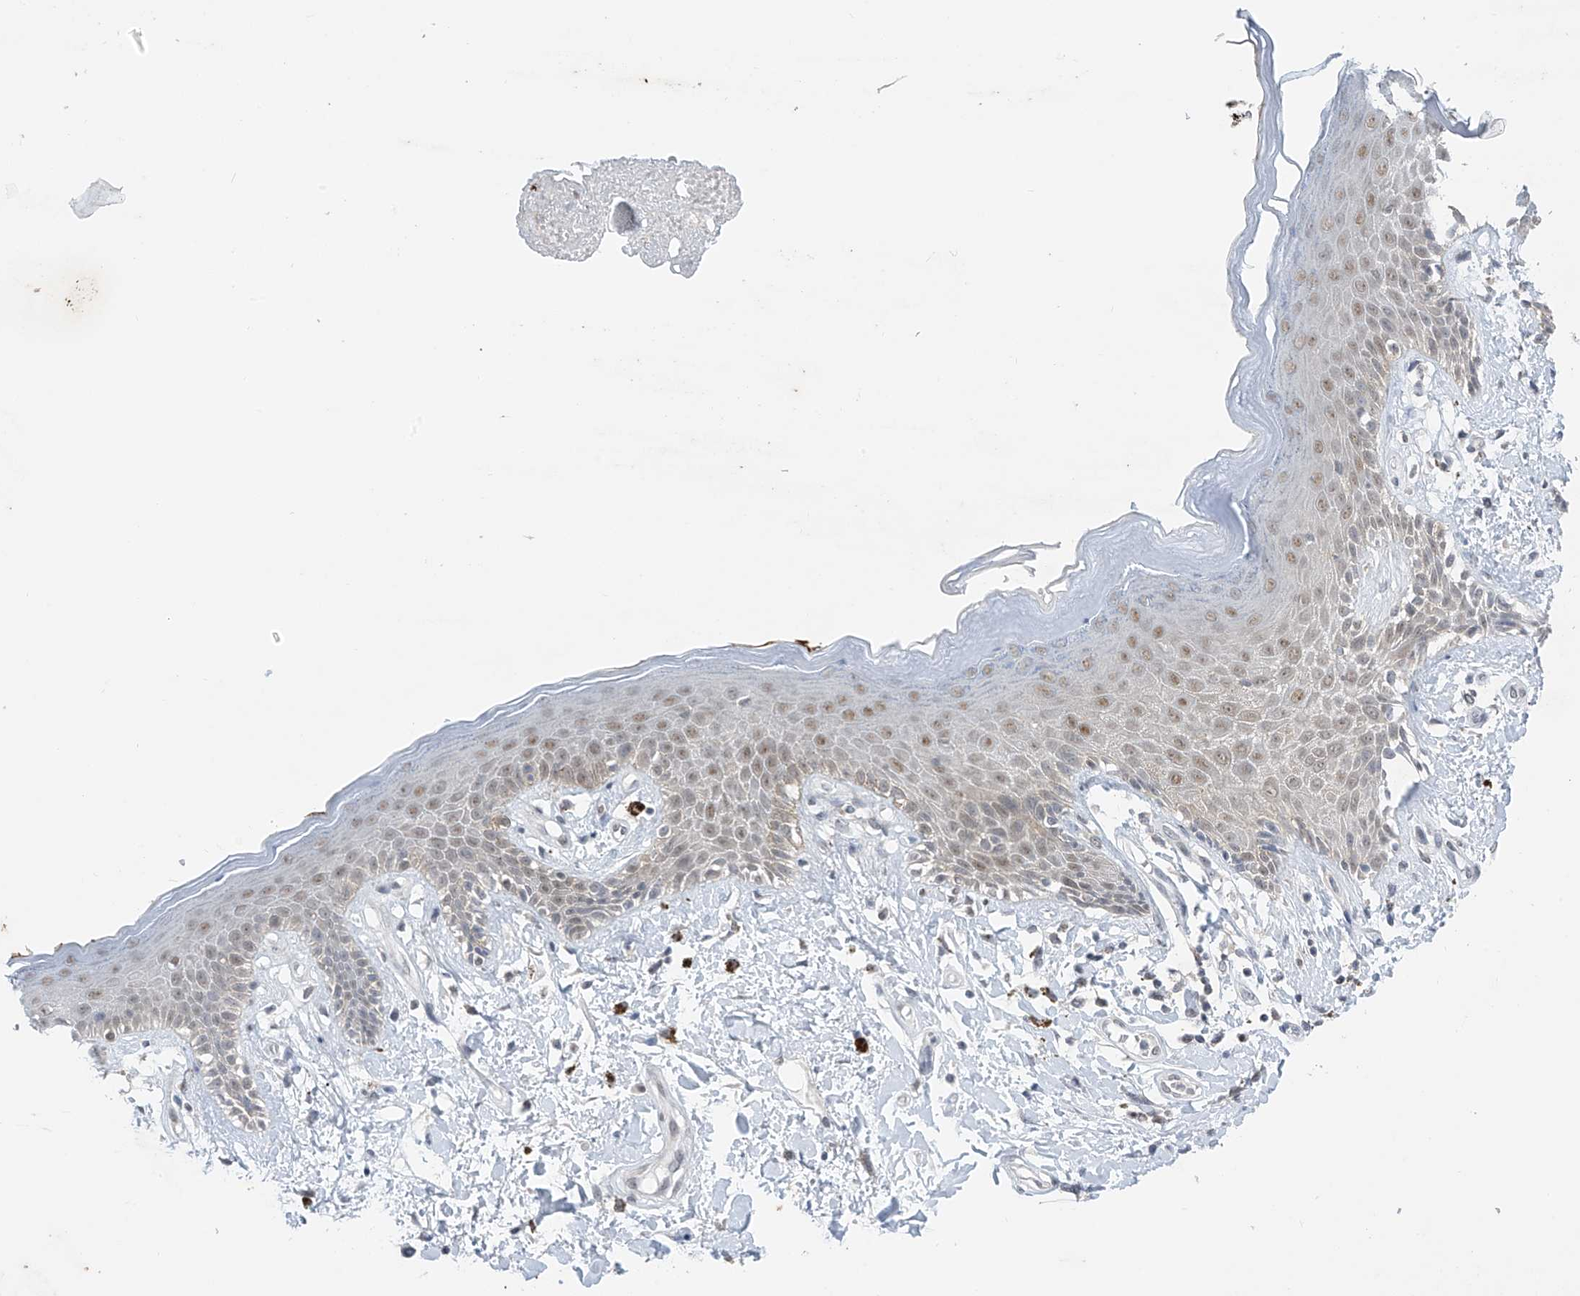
{"staining": {"intensity": "moderate", "quantity": "25%-75%", "location": "cytoplasmic/membranous,nuclear"}, "tissue": "skin", "cell_type": "Epidermal cells", "image_type": "normal", "snomed": [{"axis": "morphology", "description": "Normal tissue, NOS"}, {"axis": "topography", "description": "Anal"}], "caption": "The micrograph displays a brown stain indicating the presence of a protein in the cytoplasmic/membranous,nuclear of epidermal cells in skin.", "gene": "APLF", "patient": {"sex": "female", "age": 78}}